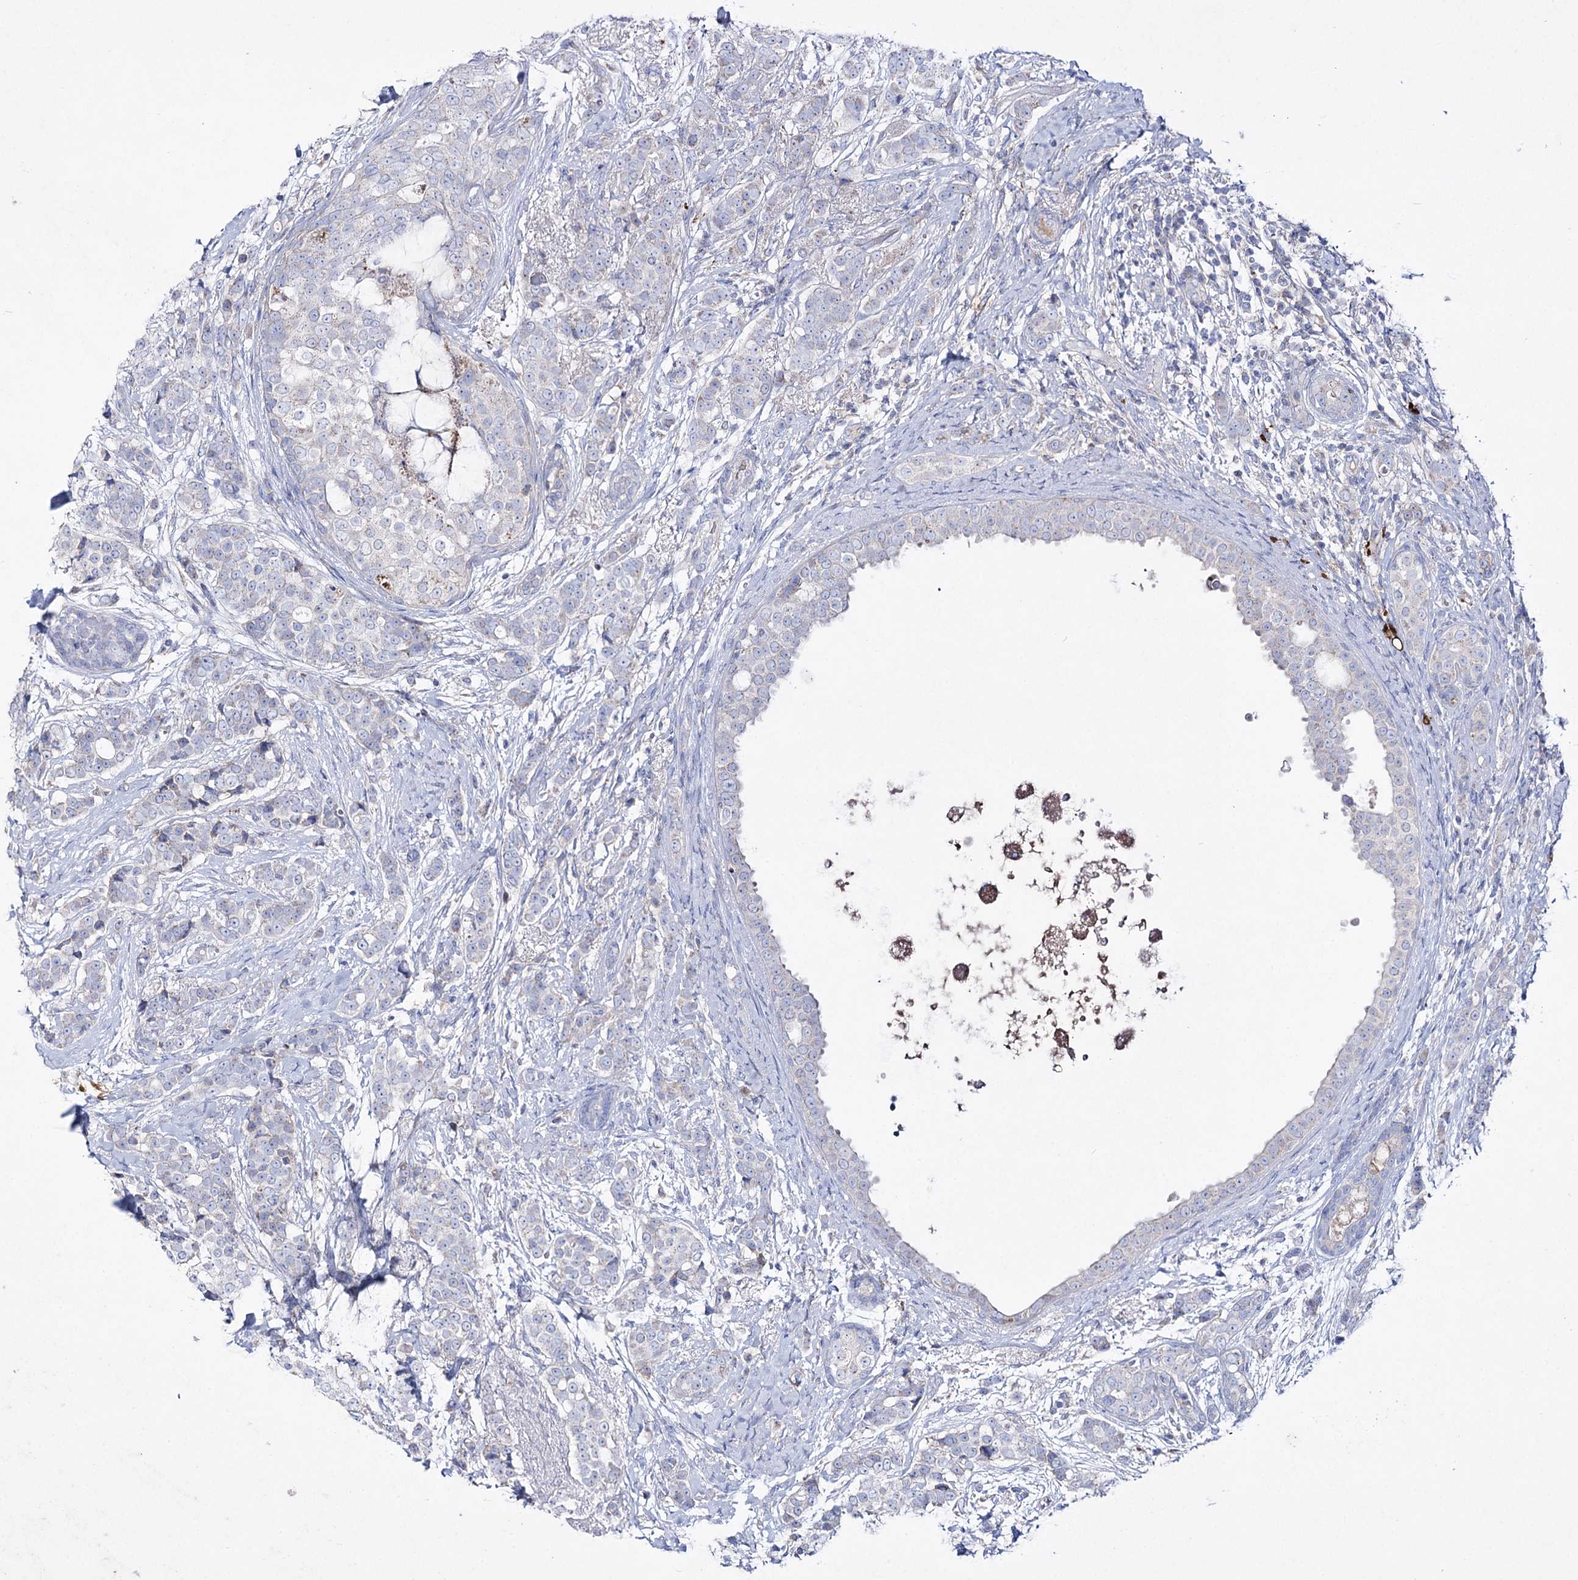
{"staining": {"intensity": "negative", "quantity": "none", "location": "none"}, "tissue": "breast cancer", "cell_type": "Tumor cells", "image_type": "cancer", "snomed": [{"axis": "morphology", "description": "Lobular carcinoma"}, {"axis": "topography", "description": "Breast"}], "caption": "The immunohistochemistry (IHC) image has no significant staining in tumor cells of breast cancer (lobular carcinoma) tissue. The staining is performed using DAB (3,3'-diaminobenzidine) brown chromogen with nuclei counter-stained in using hematoxylin.", "gene": "NAGLU", "patient": {"sex": "female", "age": 51}}